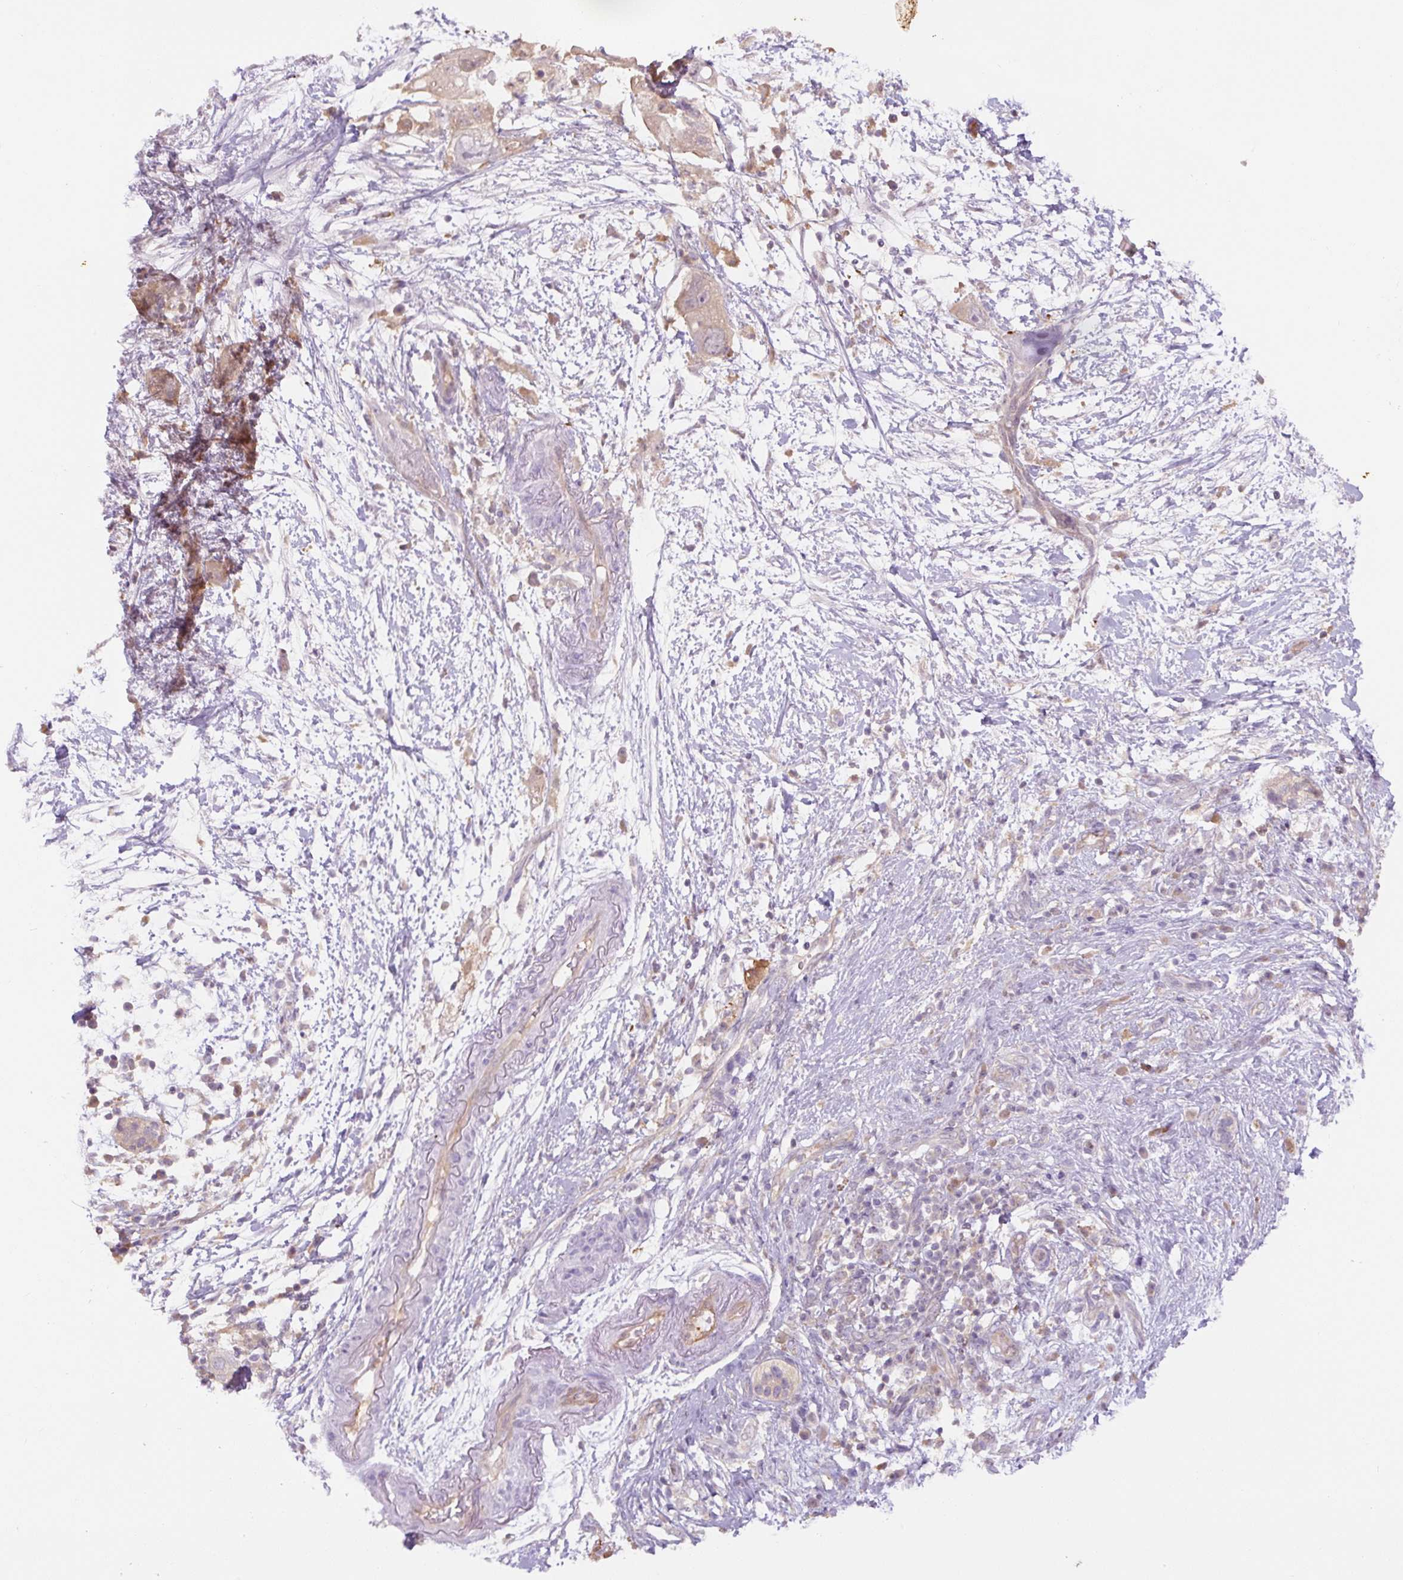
{"staining": {"intensity": "negative", "quantity": "none", "location": "none"}, "tissue": "pancreatic cancer", "cell_type": "Tumor cells", "image_type": "cancer", "snomed": [{"axis": "morphology", "description": "Adenocarcinoma, NOS"}, {"axis": "topography", "description": "Pancreas"}], "caption": "DAB (3,3'-diaminobenzidine) immunohistochemical staining of human pancreatic cancer (adenocarcinoma) demonstrates no significant positivity in tumor cells.", "gene": "SPSB2", "patient": {"sex": "female", "age": 72}}